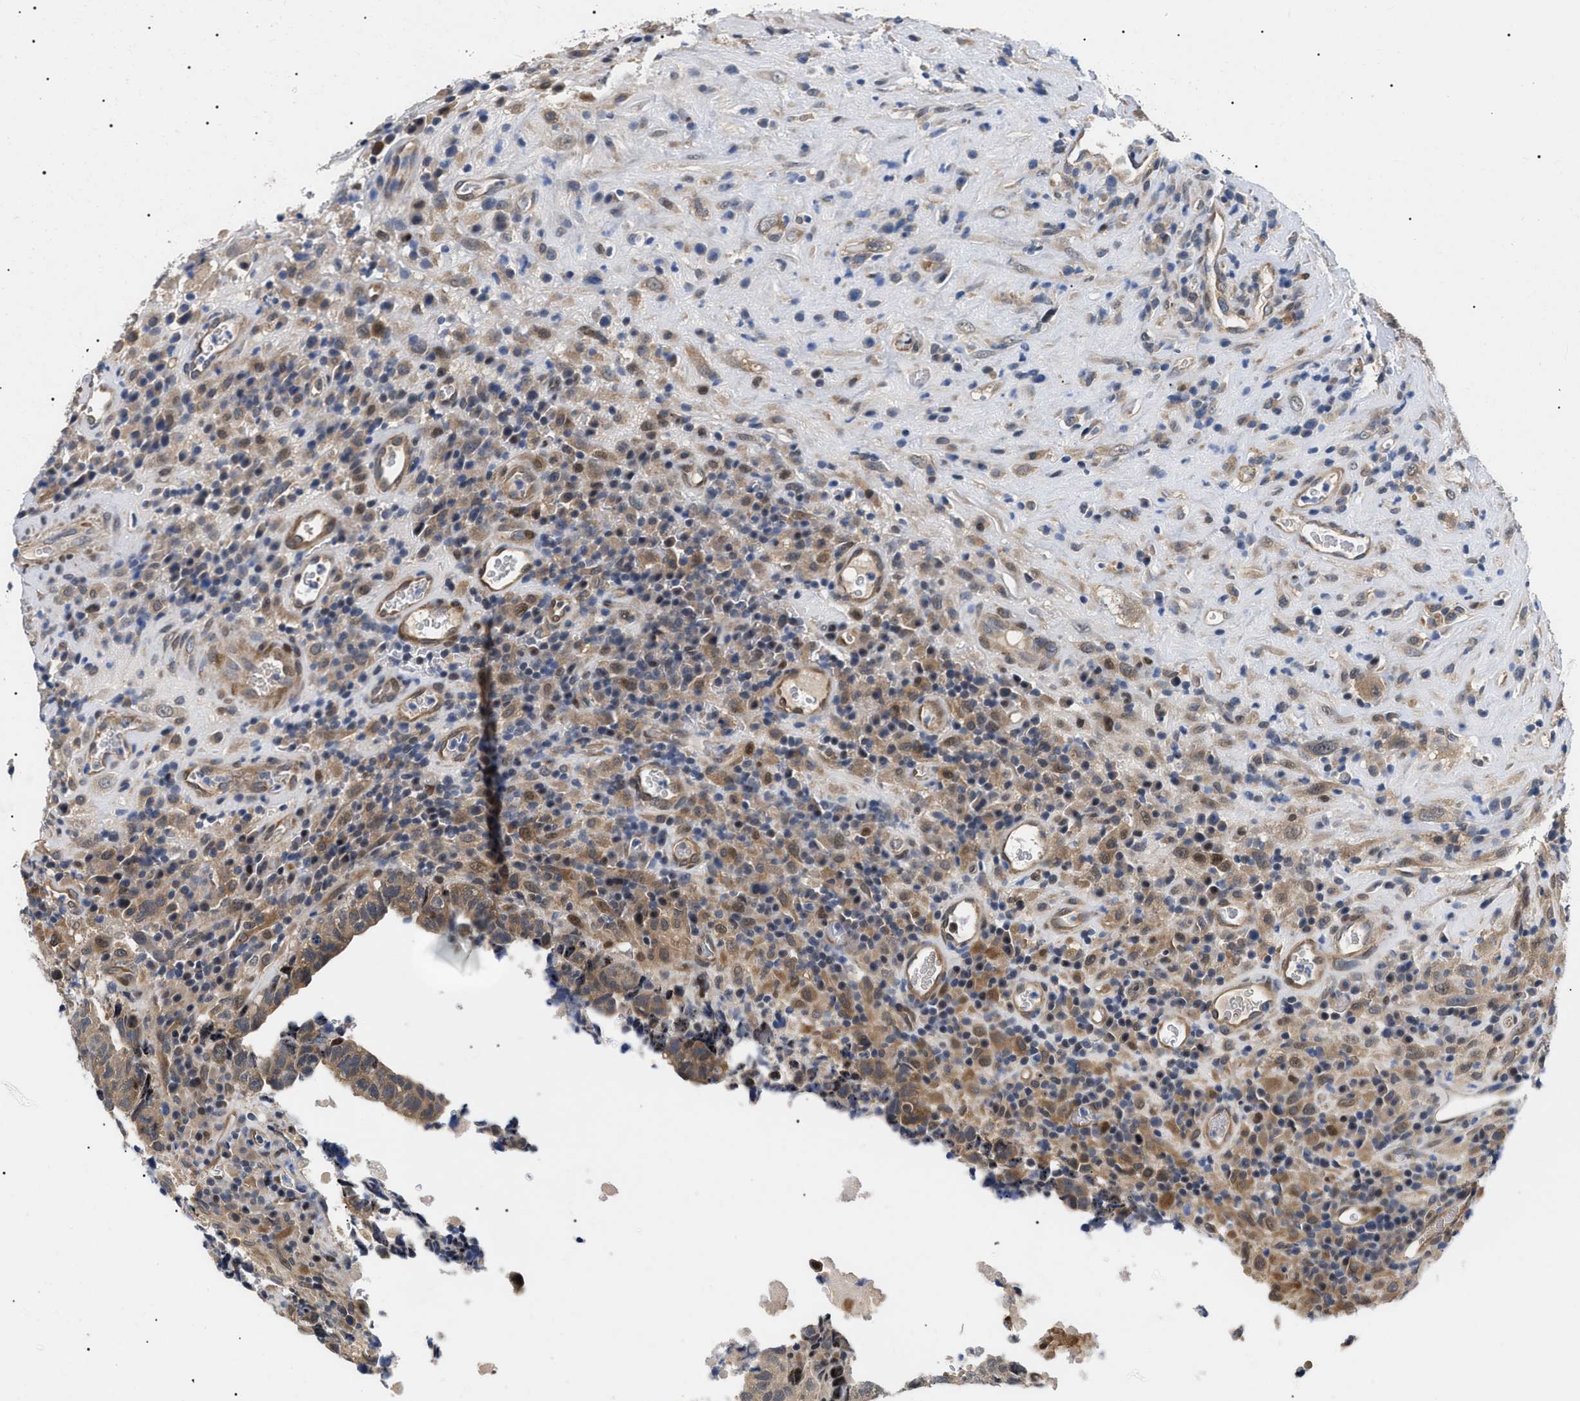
{"staining": {"intensity": "moderate", "quantity": ">75%", "location": "cytoplasmic/membranous"}, "tissue": "testis cancer", "cell_type": "Tumor cells", "image_type": "cancer", "snomed": [{"axis": "morphology", "description": "Necrosis, NOS"}, {"axis": "morphology", "description": "Carcinoma, Embryonal, NOS"}, {"axis": "topography", "description": "Testis"}], "caption": "Immunohistochemical staining of human testis cancer (embryonal carcinoma) exhibits moderate cytoplasmic/membranous protein staining in about >75% of tumor cells.", "gene": "GARRE1", "patient": {"sex": "male", "age": 19}}